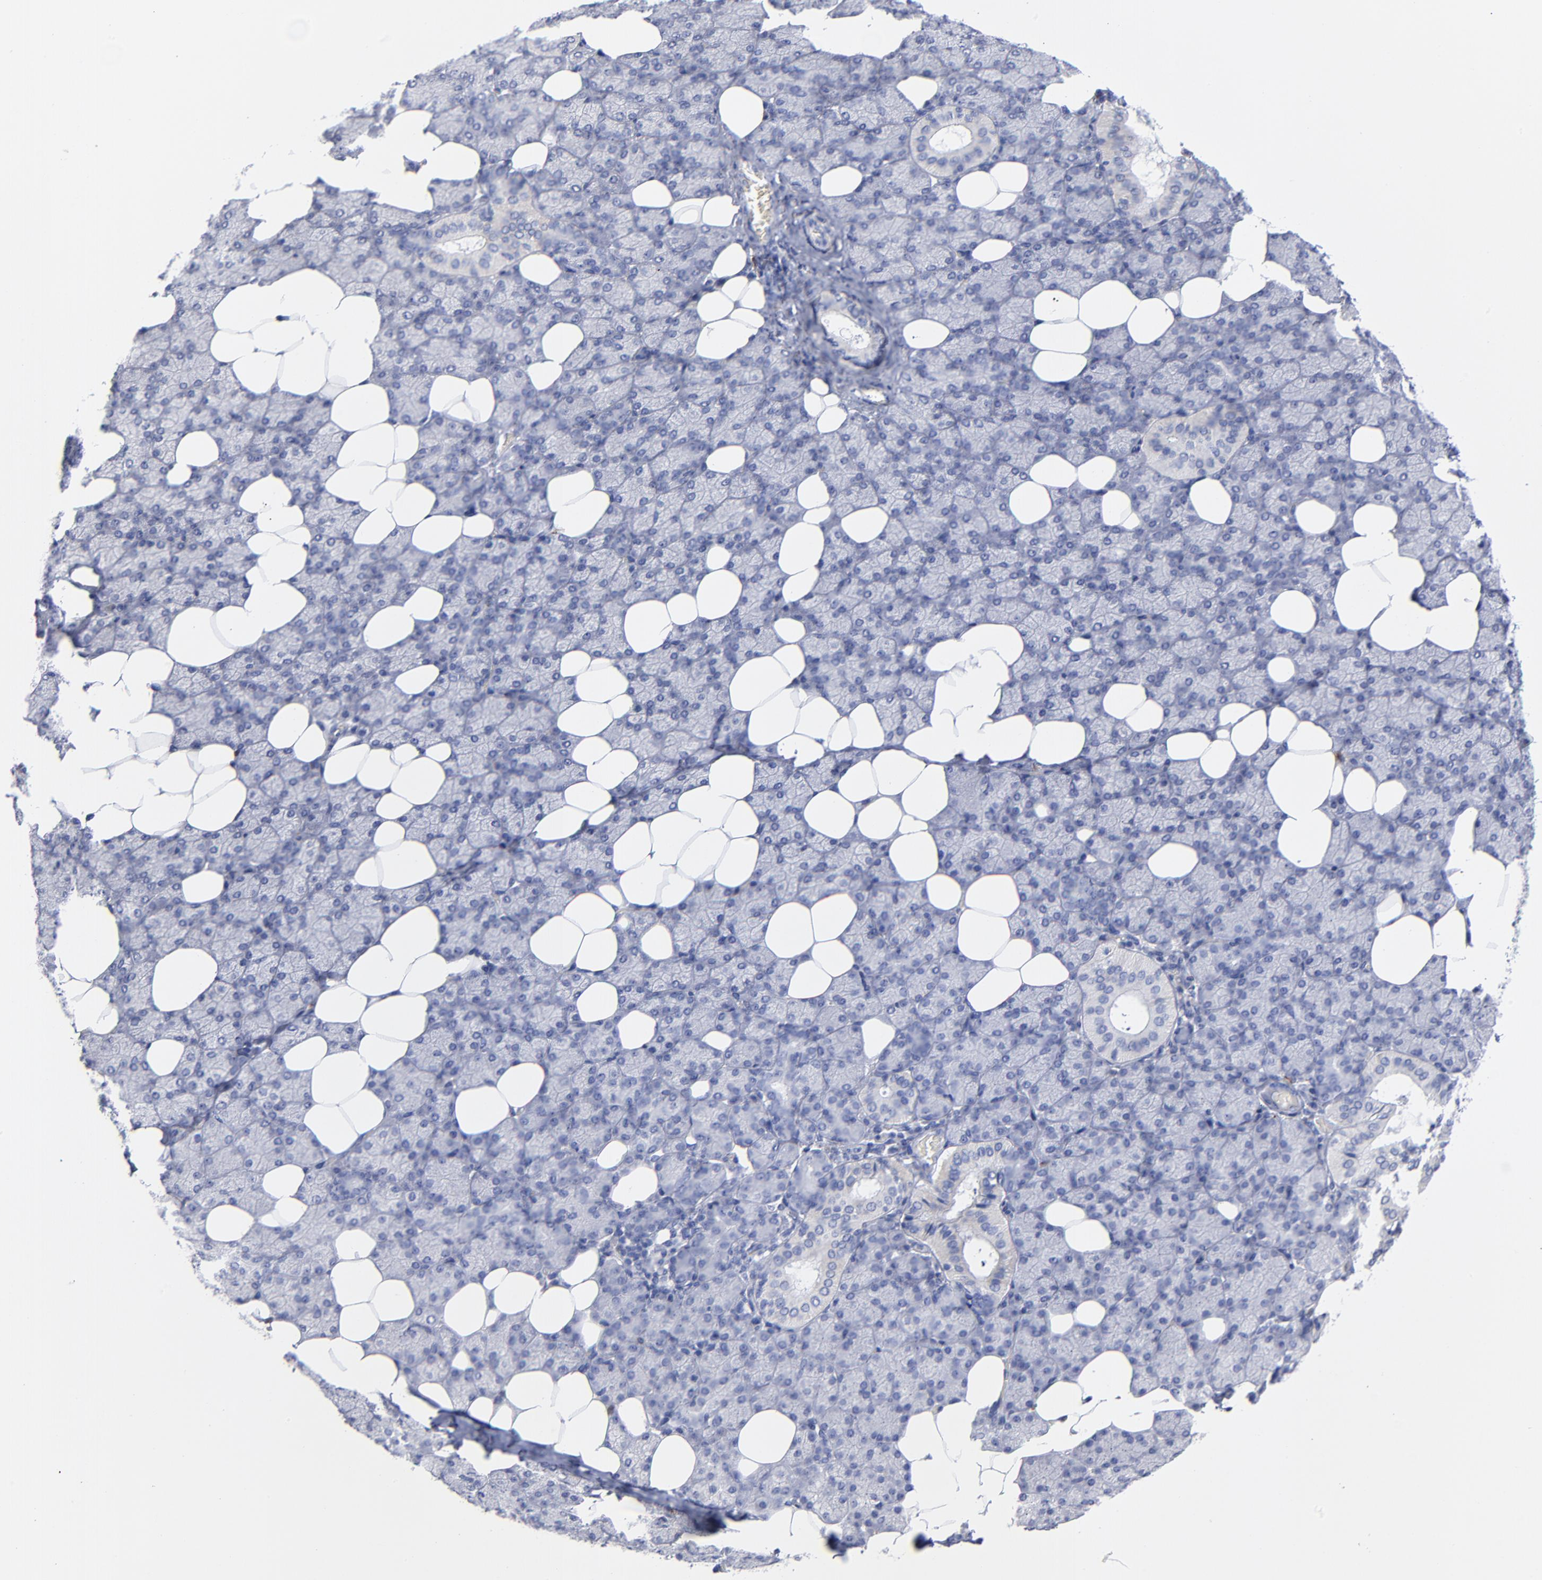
{"staining": {"intensity": "negative", "quantity": "none", "location": "none"}, "tissue": "salivary gland", "cell_type": "Glandular cells", "image_type": "normal", "snomed": [{"axis": "morphology", "description": "Normal tissue, NOS"}, {"axis": "topography", "description": "Lymph node"}, {"axis": "topography", "description": "Salivary gland"}], "caption": "The IHC micrograph has no significant positivity in glandular cells of salivary gland.", "gene": "PTP4A1", "patient": {"sex": "male", "age": 8}}